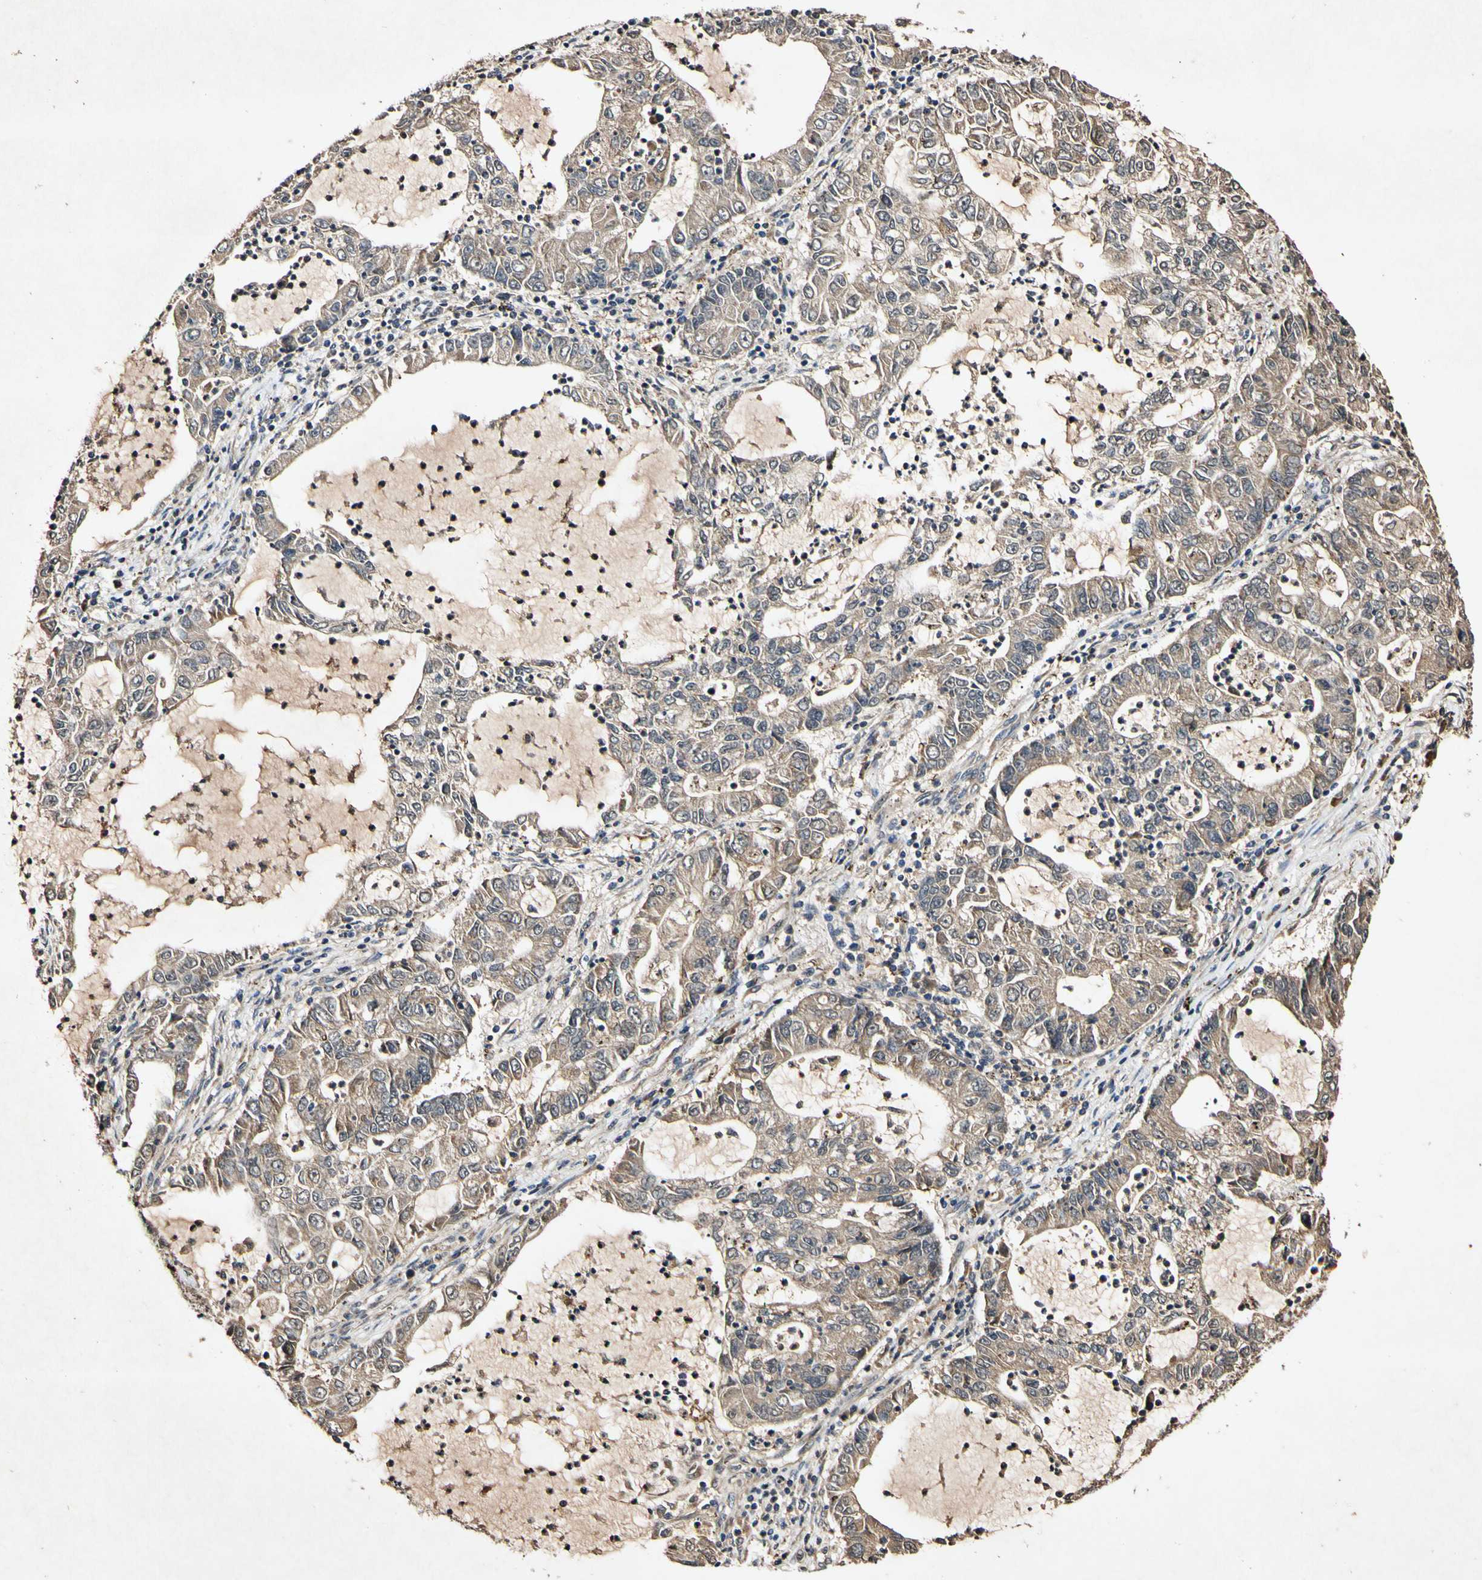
{"staining": {"intensity": "weak", "quantity": ">75%", "location": "cytoplasmic/membranous"}, "tissue": "lung cancer", "cell_type": "Tumor cells", "image_type": "cancer", "snomed": [{"axis": "morphology", "description": "Adenocarcinoma, NOS"}, {"axis": "topography", "description": "Lung"}], "caption": "This photomicrograph shows lung cancer (adenocarcinoma) stained with immunohistochemistry (IHC) to label a protein in brown. The cytoplasmic/membranous of tumor cells show weak positivity for the protein. Nuclei are counter-stained blue.", "gene": "PLAT", "patient": {"sex": "female", "age": 51}}